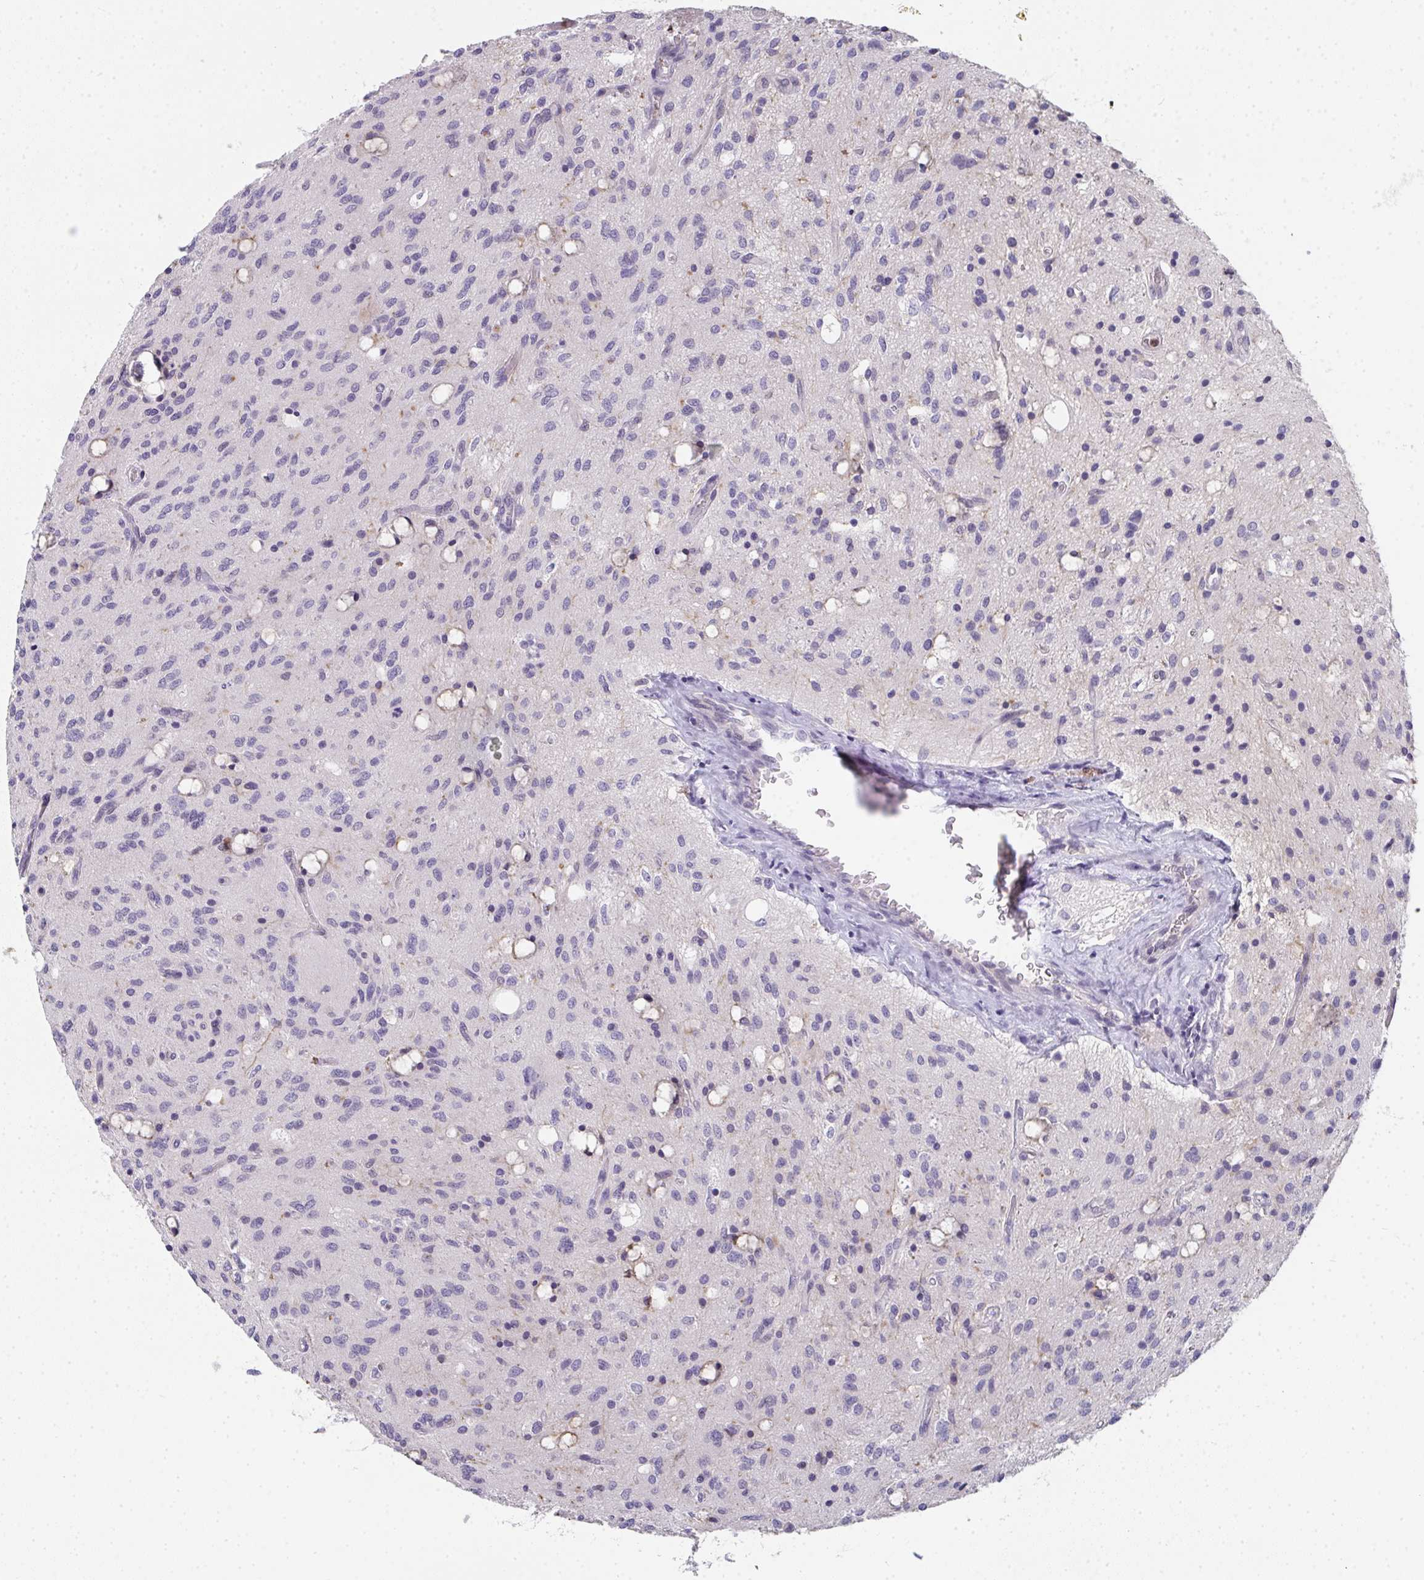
{"staining": {"intensity": "negative", "quantity": "none", "location": "none"}, "tissue": "glioma", "cell_type": "Tumor cells", "image_type": "cancer", "snomed": [{"axis": "morphology", "description": "Glioma, malignant, Low grade"}, {"axis": "topography", "description": "Brain"}], "caption": "High power microscopy image of an immunohistochemistry (IHC) image of glioma, revealing no significant staining in tumor cells. (DAB IHC with hematoxylin counter stain).", "gene": "RIOK1", "patient": {"sex": "female", "age": 58}}